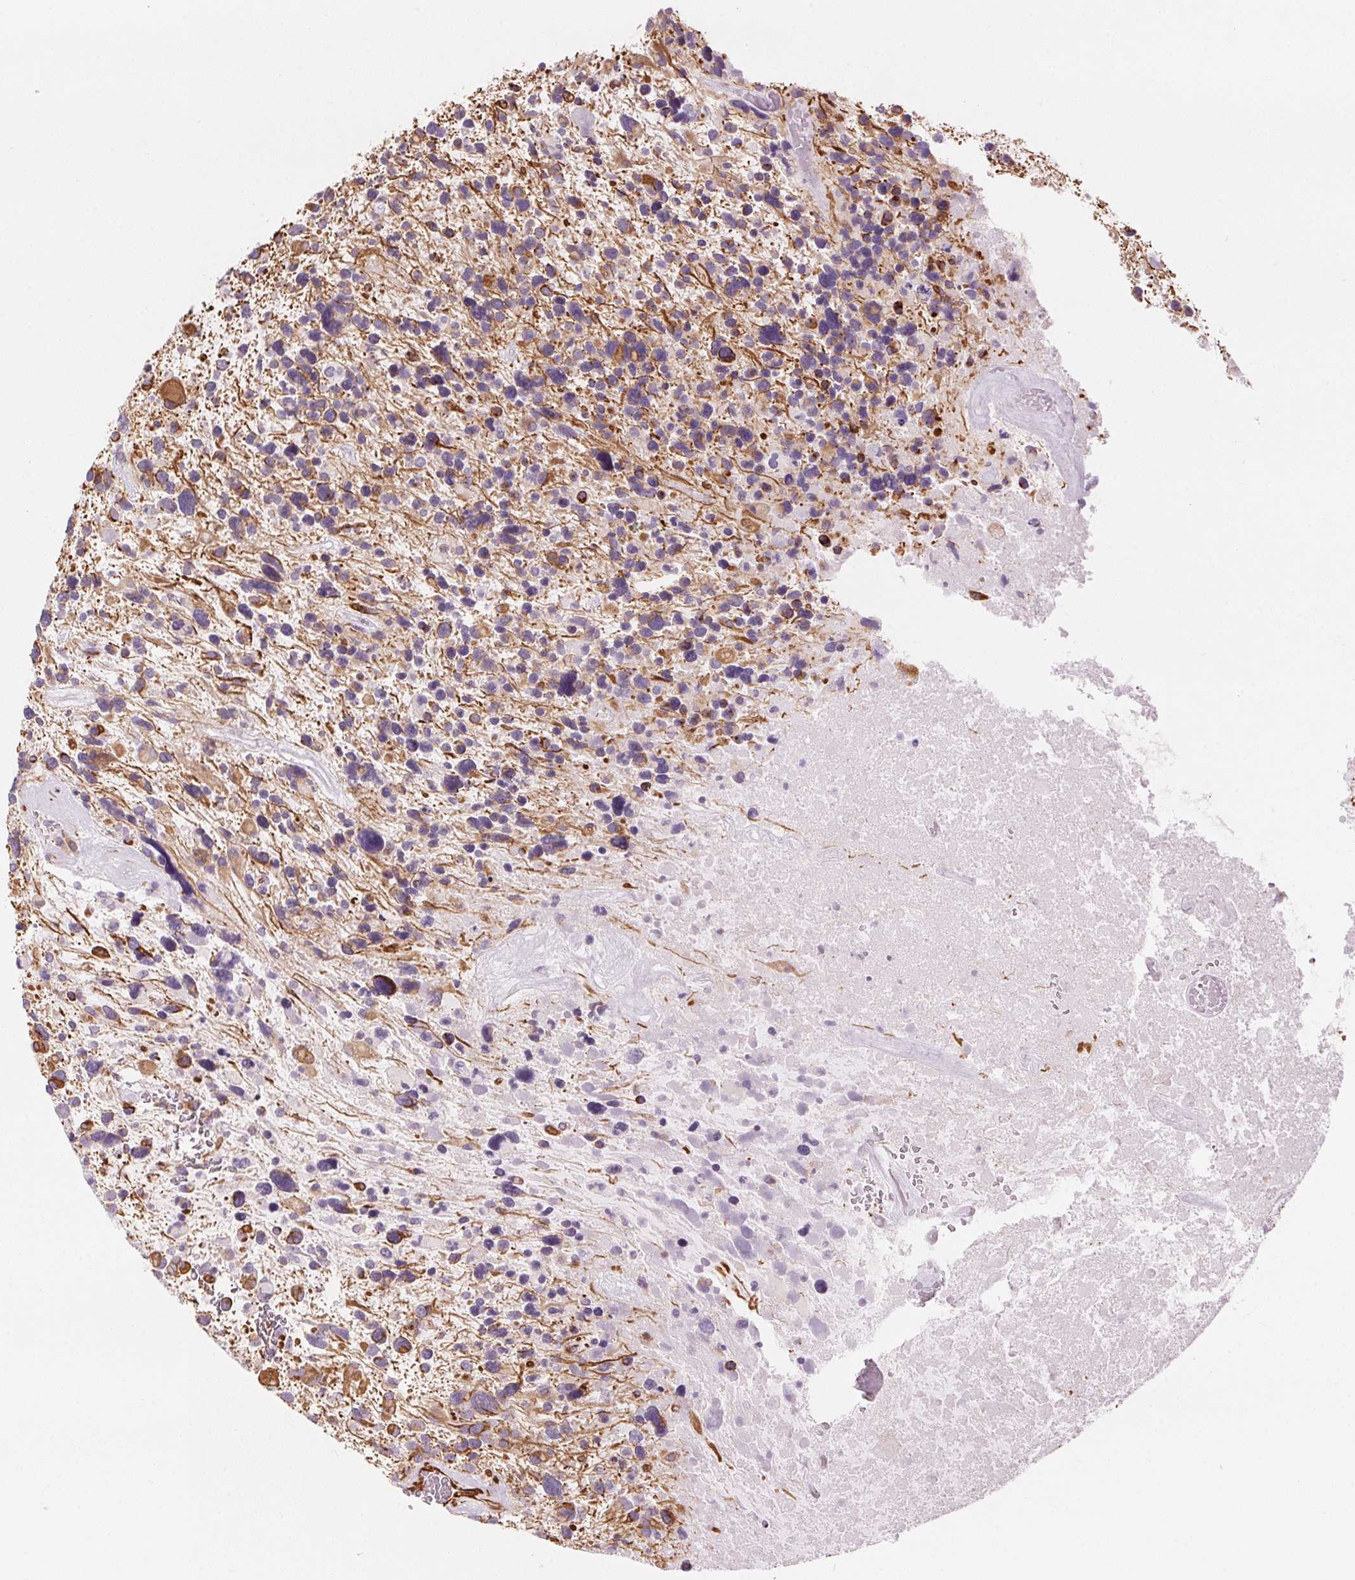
{"staining": {"intensity": "weak", "quantity": "<25%", "location": "cytoplasmic/membranous"}, "tissue": "glioma", "cell_type": "Tumor cells", "image_type": "cancer", "snomed": [{"axis": "morphology", "description": "Glioma, malignant, High grade"}, {"axis": "topography", "description": "Brain"}], "caption": "This is an IHC histopathology image of malignant high-grade glioma. There is no expression in tumor cells.", "gene": "CLPS", "patient": {"sex": "male", "age": 49}}